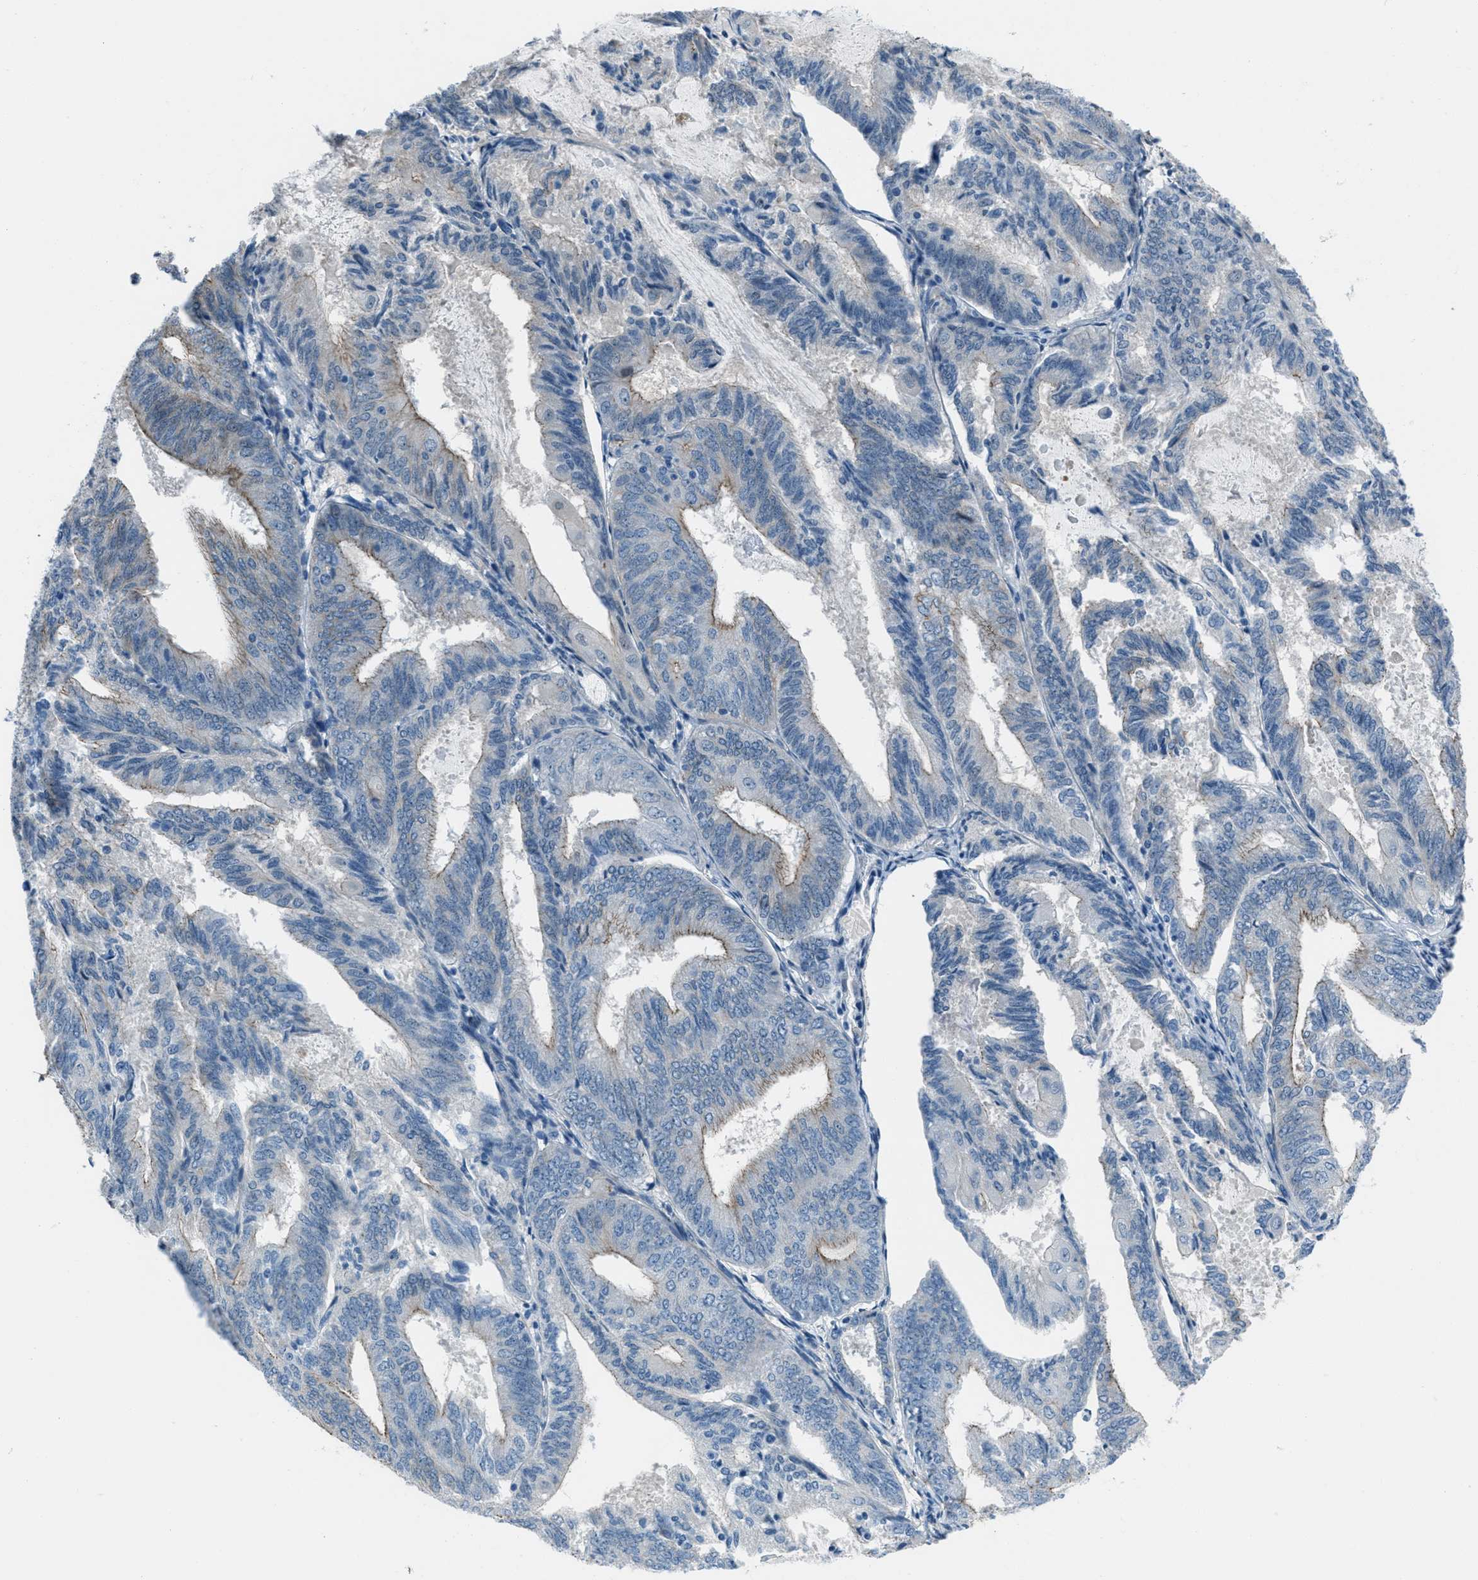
{"staining": {"intensity": "moderate", "quantity": "<25%", "location": "cytoplasmic/membranous"}, "tissue": "endometrial cancer", "cell_type": "Tumor cells", "image_type": "cancer", "snomed": [{"axis": "morphology", "description": "Adenocarcinoma, NOS"}, {"axis": "topography", "description": "Endometrium"}], "caption": "Moderate cytoplasmic/membranous positivity is appreciated in approximately <25% of tumor cells in endometrial cancer (adenocarcinoma).", "gene": "FBN1", "patient": {"sex": "female", "age": 81}}